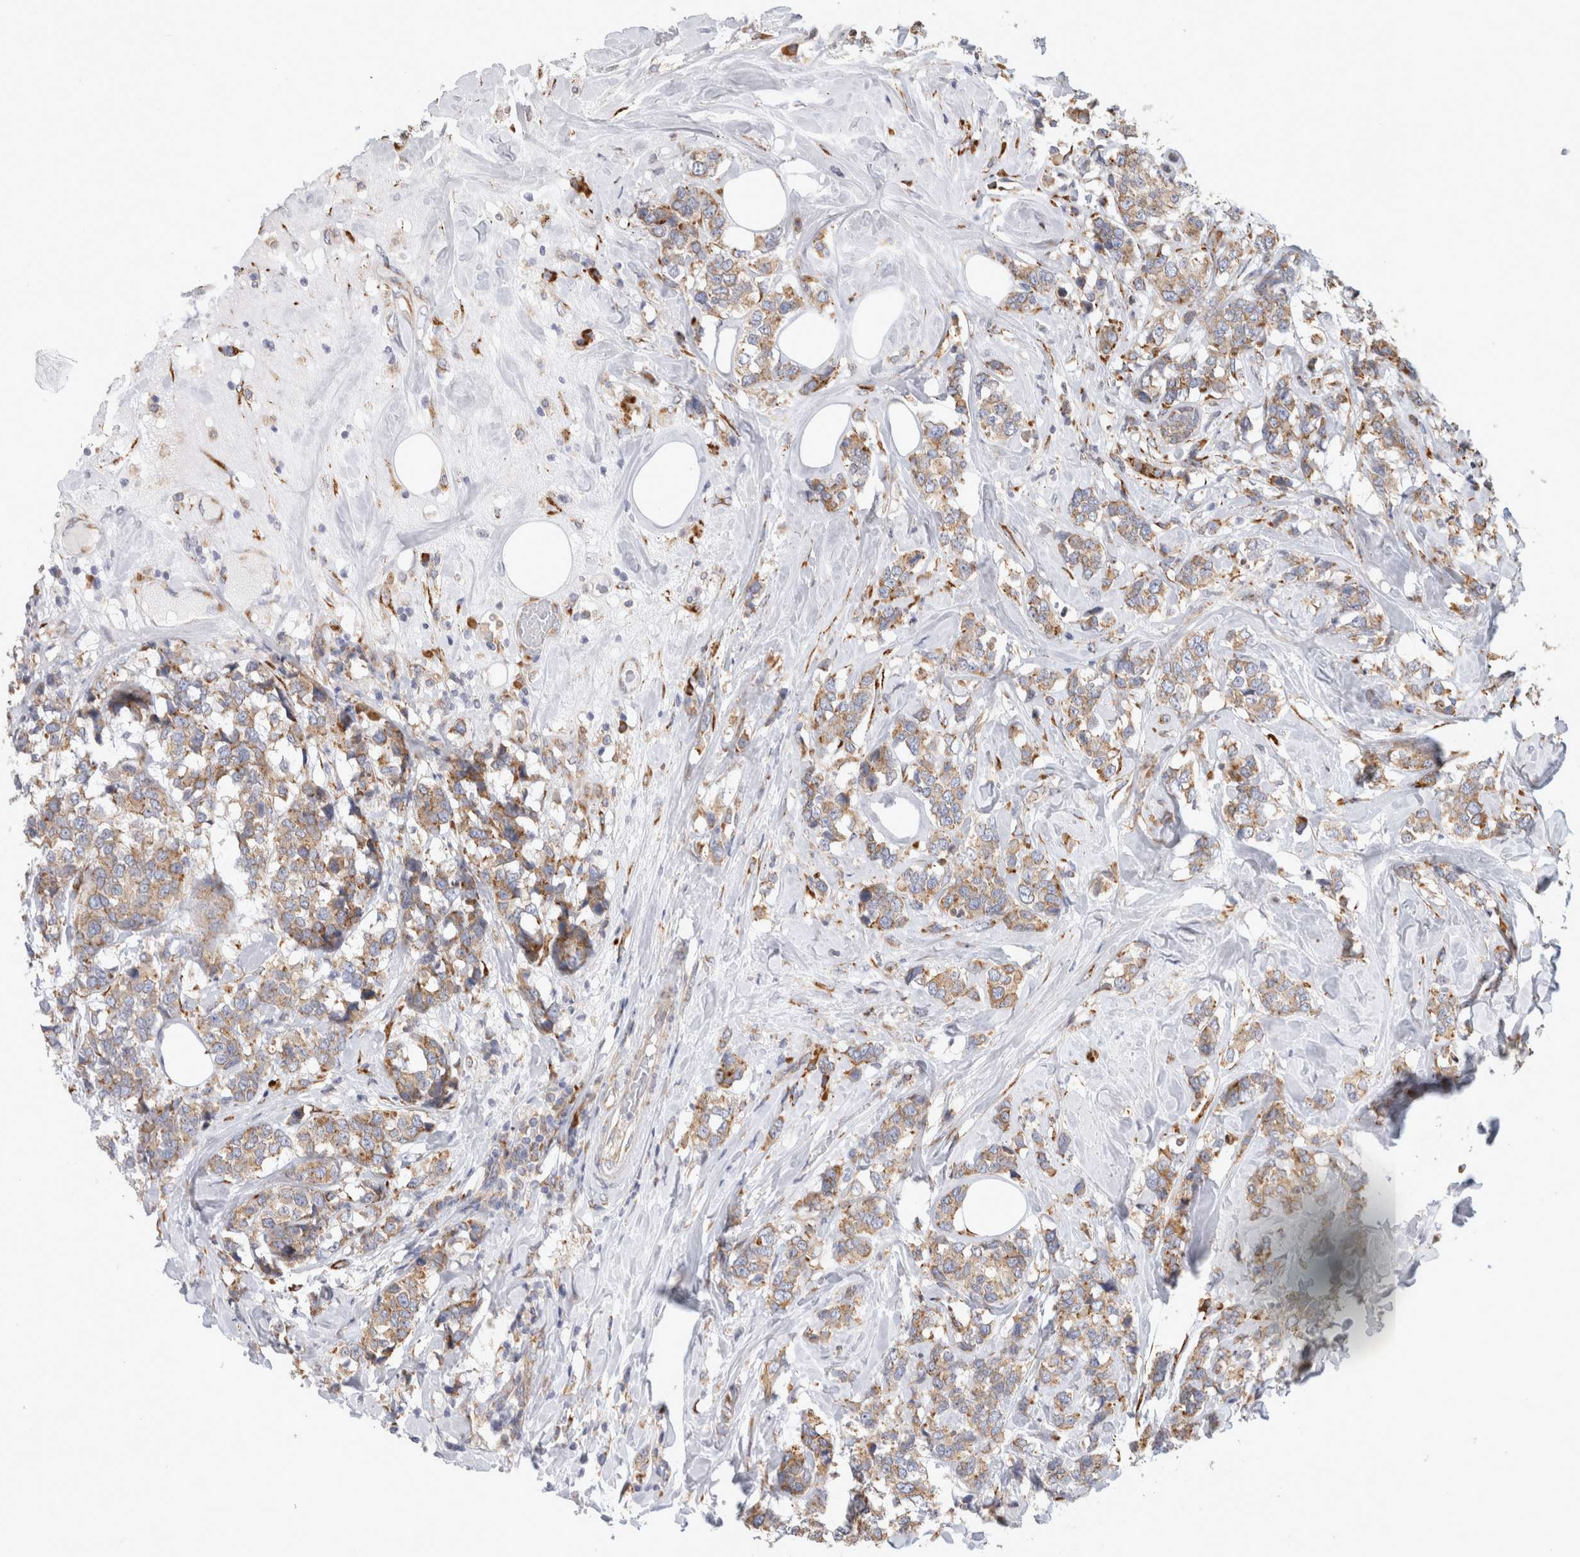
{"staining": {"intensity": "weak", "quantity": ">75%", "location": "cytoplasmic/membranous"}, "tissue": "breast cancer", "cell_type": "Tumor cells", "image_type": "cancer", "snomed": [{"axis": "morphology", "description": "Lobular carcinoma"}, {"axis": "topography", "description": "Breast"}], "caption": "Breast lobular carcinoma stained with immunohistochemistry (IHC) exhibits weak cytoplasmic/membranous positivity in approximately >75% of tumor cells.", "gene": "RPN2", "patient": {"sex": "female", "age": 59}}